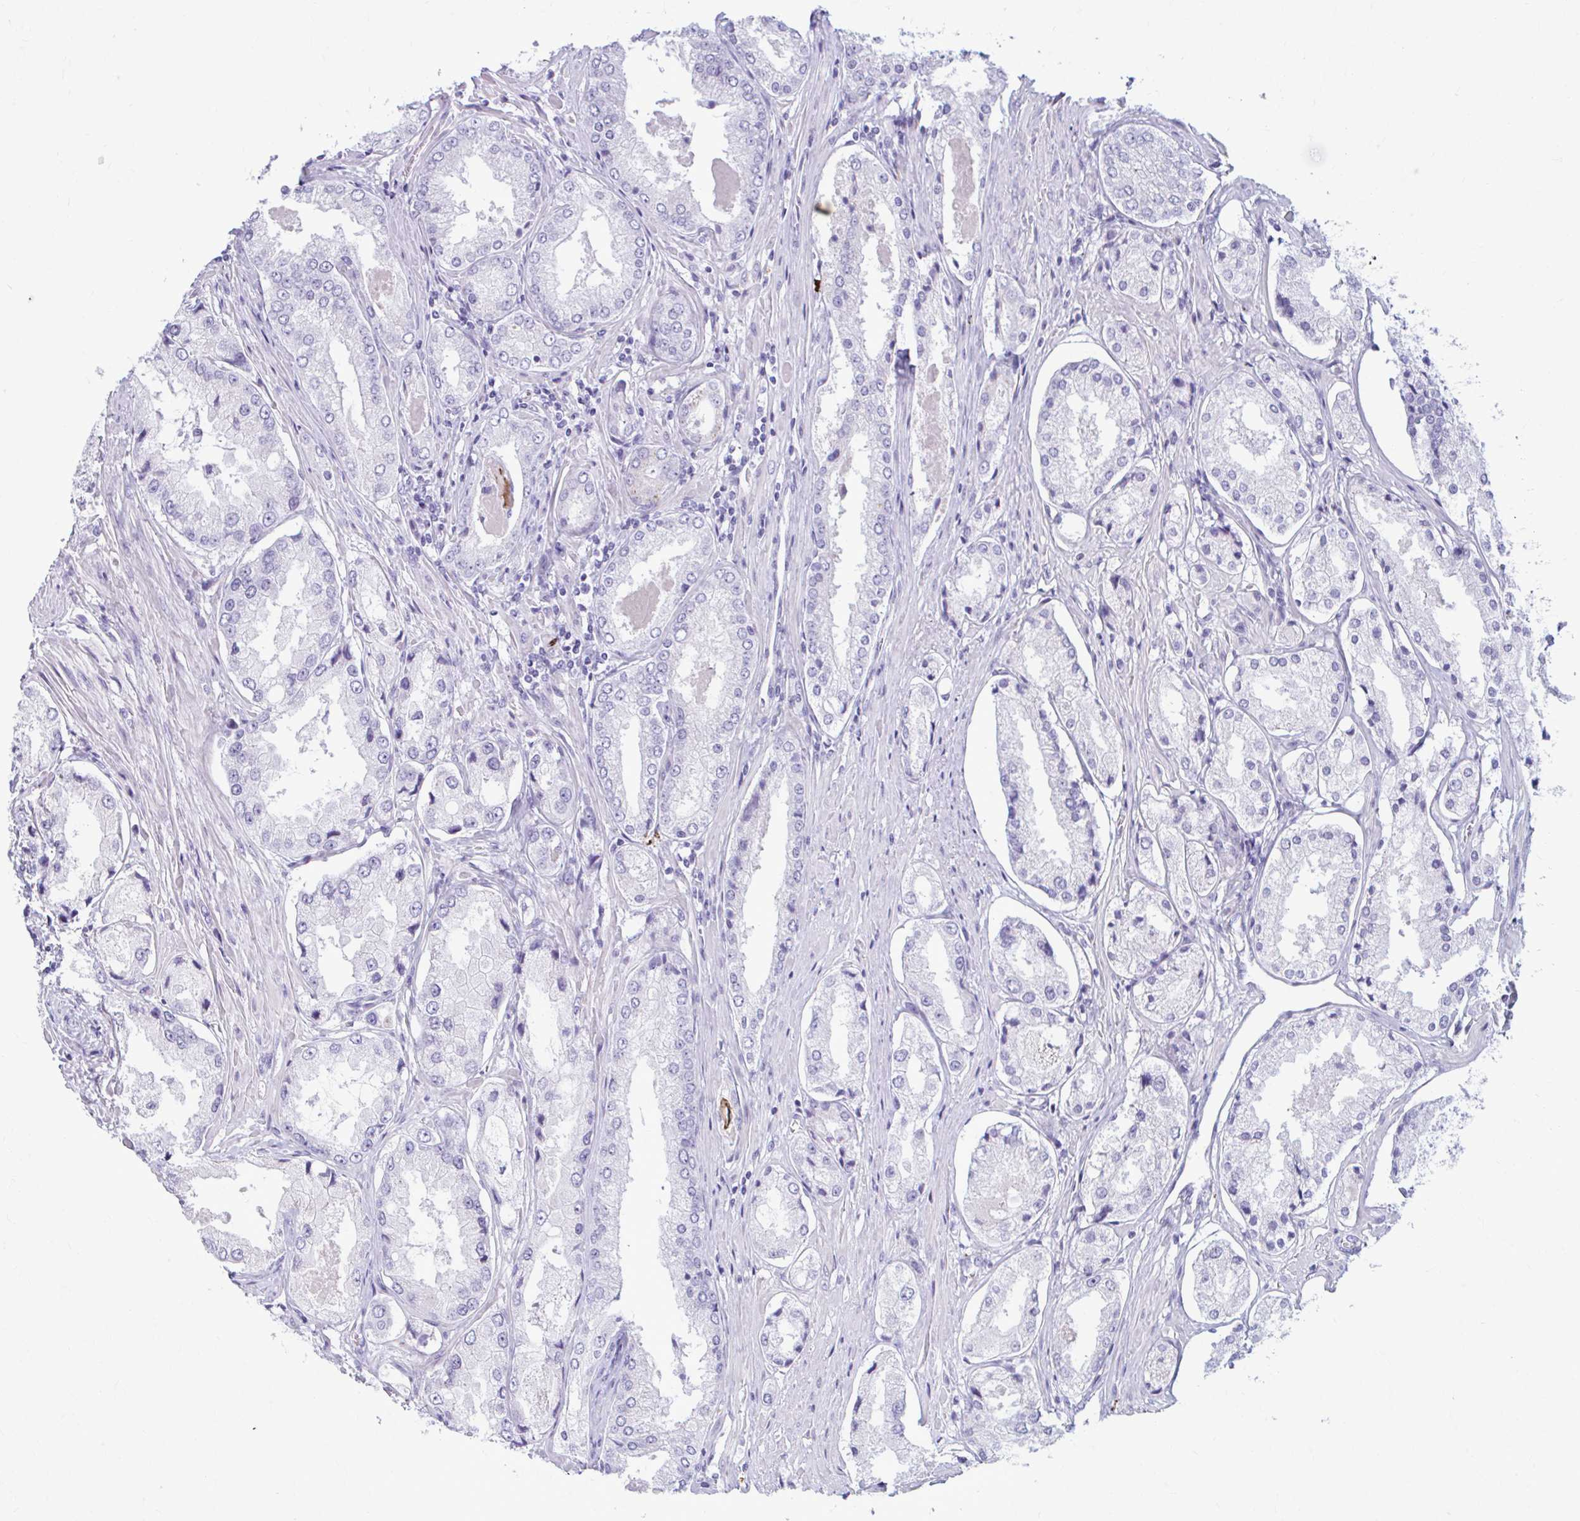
{"staining": {"intensity": "negative", "quantity": "none", "location": "none"}, "tissue": "prostate cancer", "cell_type": "Tumor cells", "image_type": "cancer", "snomed": [{"axis": "morphology", "description": "Adenocarcinoma, Low grade"}, {"axis": "topography", "description": "Prostate"}], "caption": "The image displays no significant expression in tumor cells of prostate cancer (low-grade adenocarcinoma).", "gene": "C12orf71", "patient": {"sex": "male", "age": 68}}